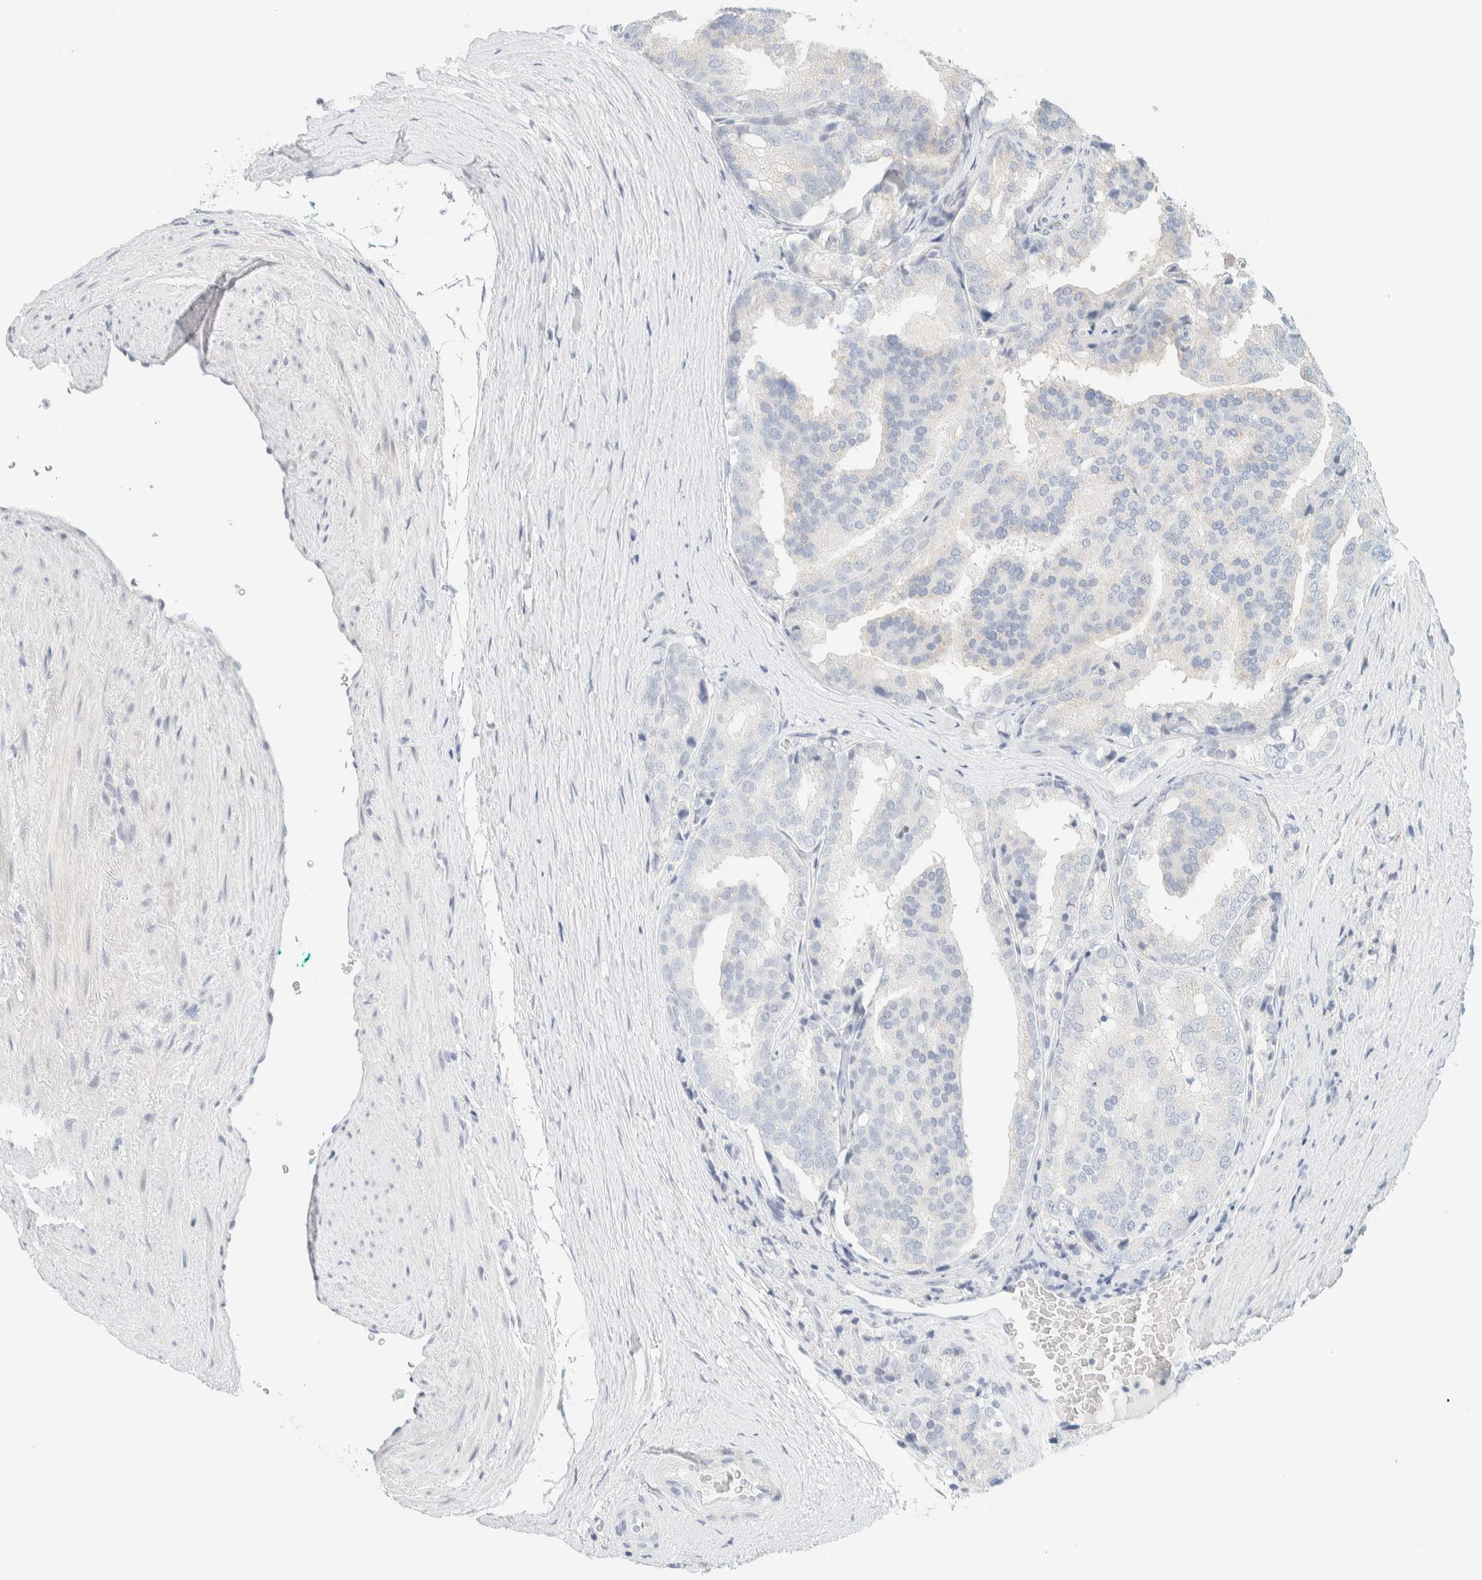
{"staining": {"intensity": "negative", "quantity": "none", "location": "none"}, "tissue": "prostate cancer", "cell_type": "Tumor cells", "image_type": "cancer", "snomed": [{"axis": "morphology", "description": "Adenocarcinoma, High grade"}, {"axis": "topography", "description": "Prostate"}], "caption": "DAB immunohistochemical staining of prostate high-grade adenocarcinoma demonstrates no significant expression in tumor cells. The staining was performed using DAB to visualize the protein expression in brown, while the nuclei were stained in blue with hematoxylin (Magnification: 20x).", "gene": "SPNS3", "patient": {"sex": "male", "age": 50}}